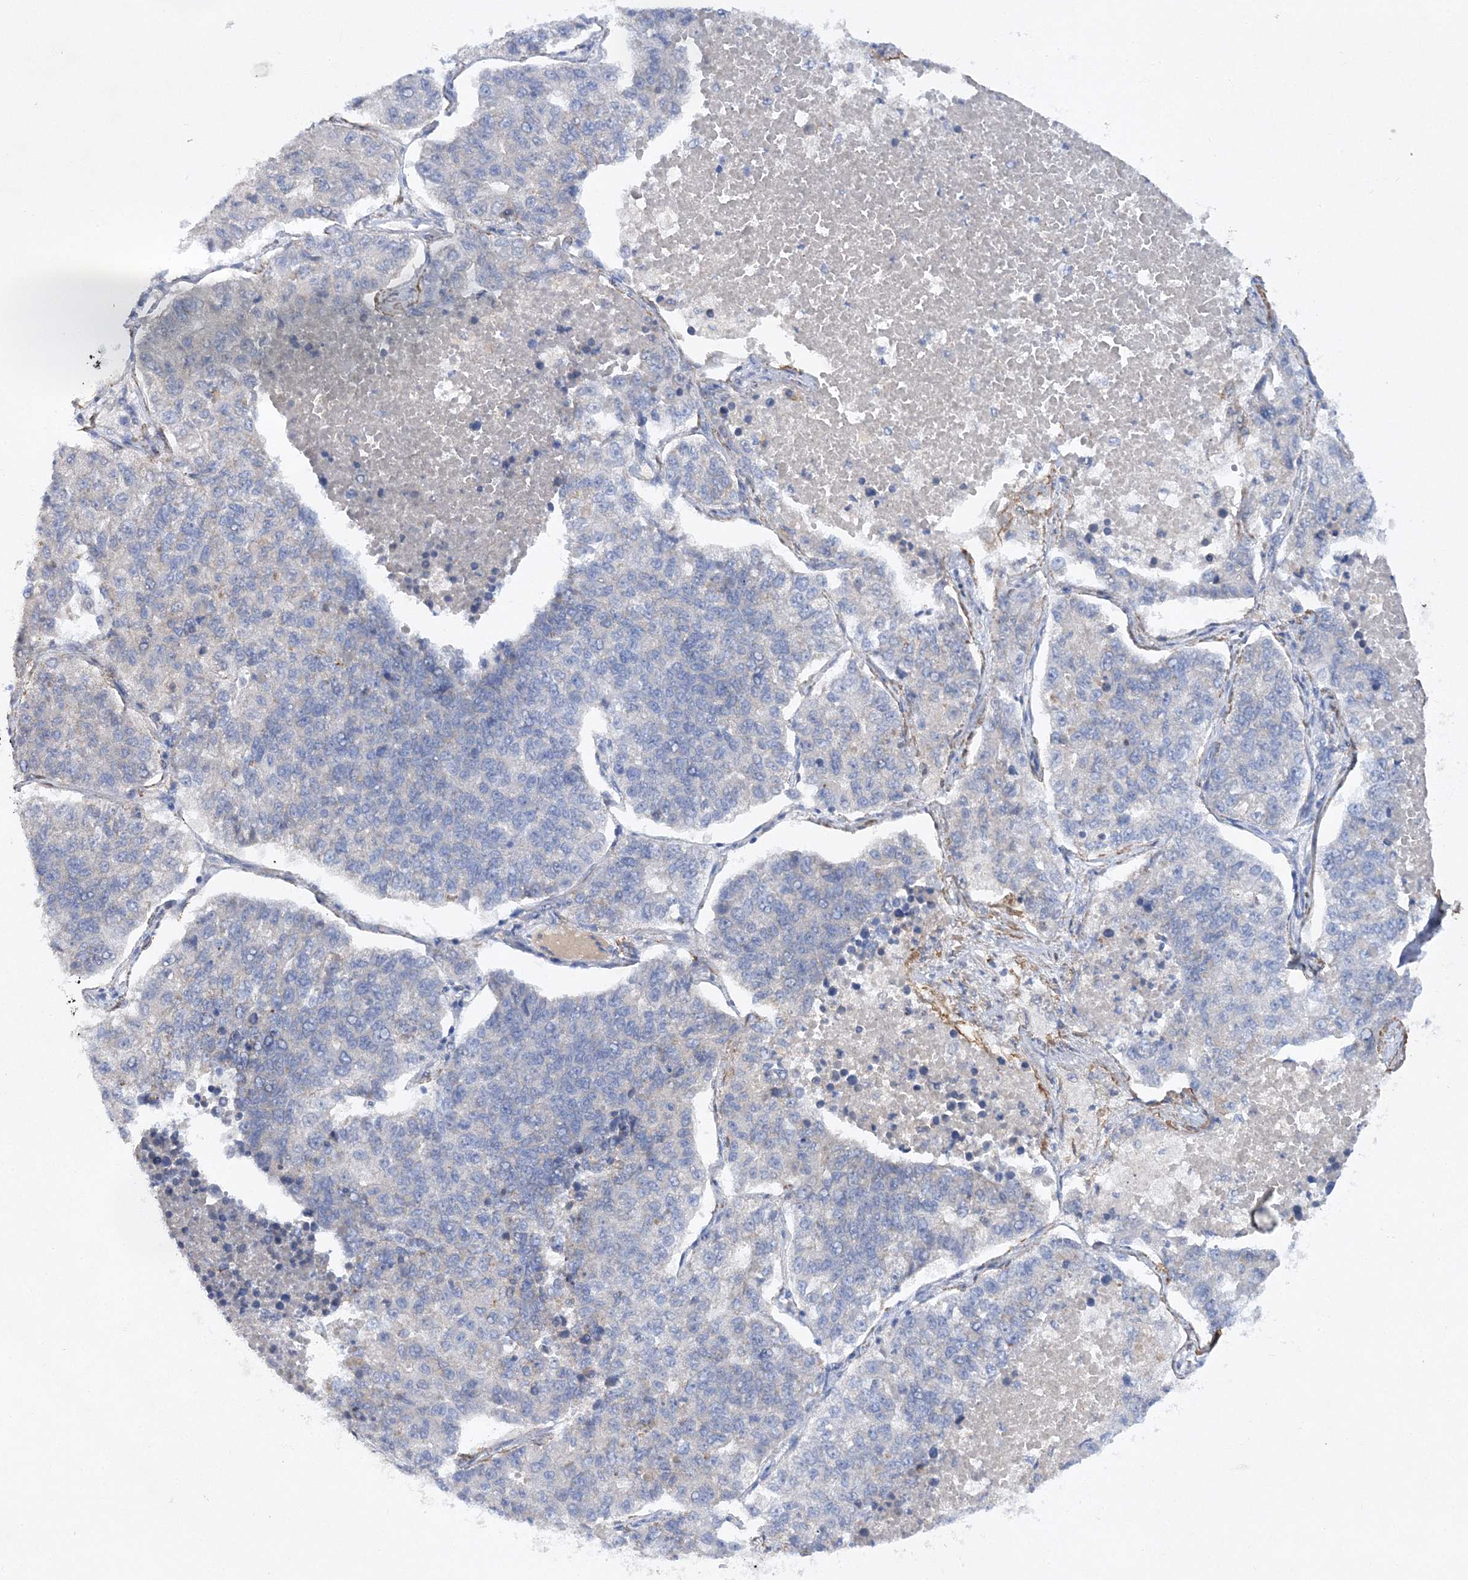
{"staining": {"intensity": "negative", "quantity": "none", "location": "none"}, "tissue": "lung cancer", "cell_type": "Tumor cells", "image_type": "cancer", "snomed": [{"axis": "morphology", "description": "Adenocarcinoma, NOS"}, {"axis": "topography", "description": "Lung"}], "caption": "Immunohistochemistry of human lung cancer shows no staining in tumor cells.", "gene": "RTN2", "patient": {"sex": "male", "age": 49}}